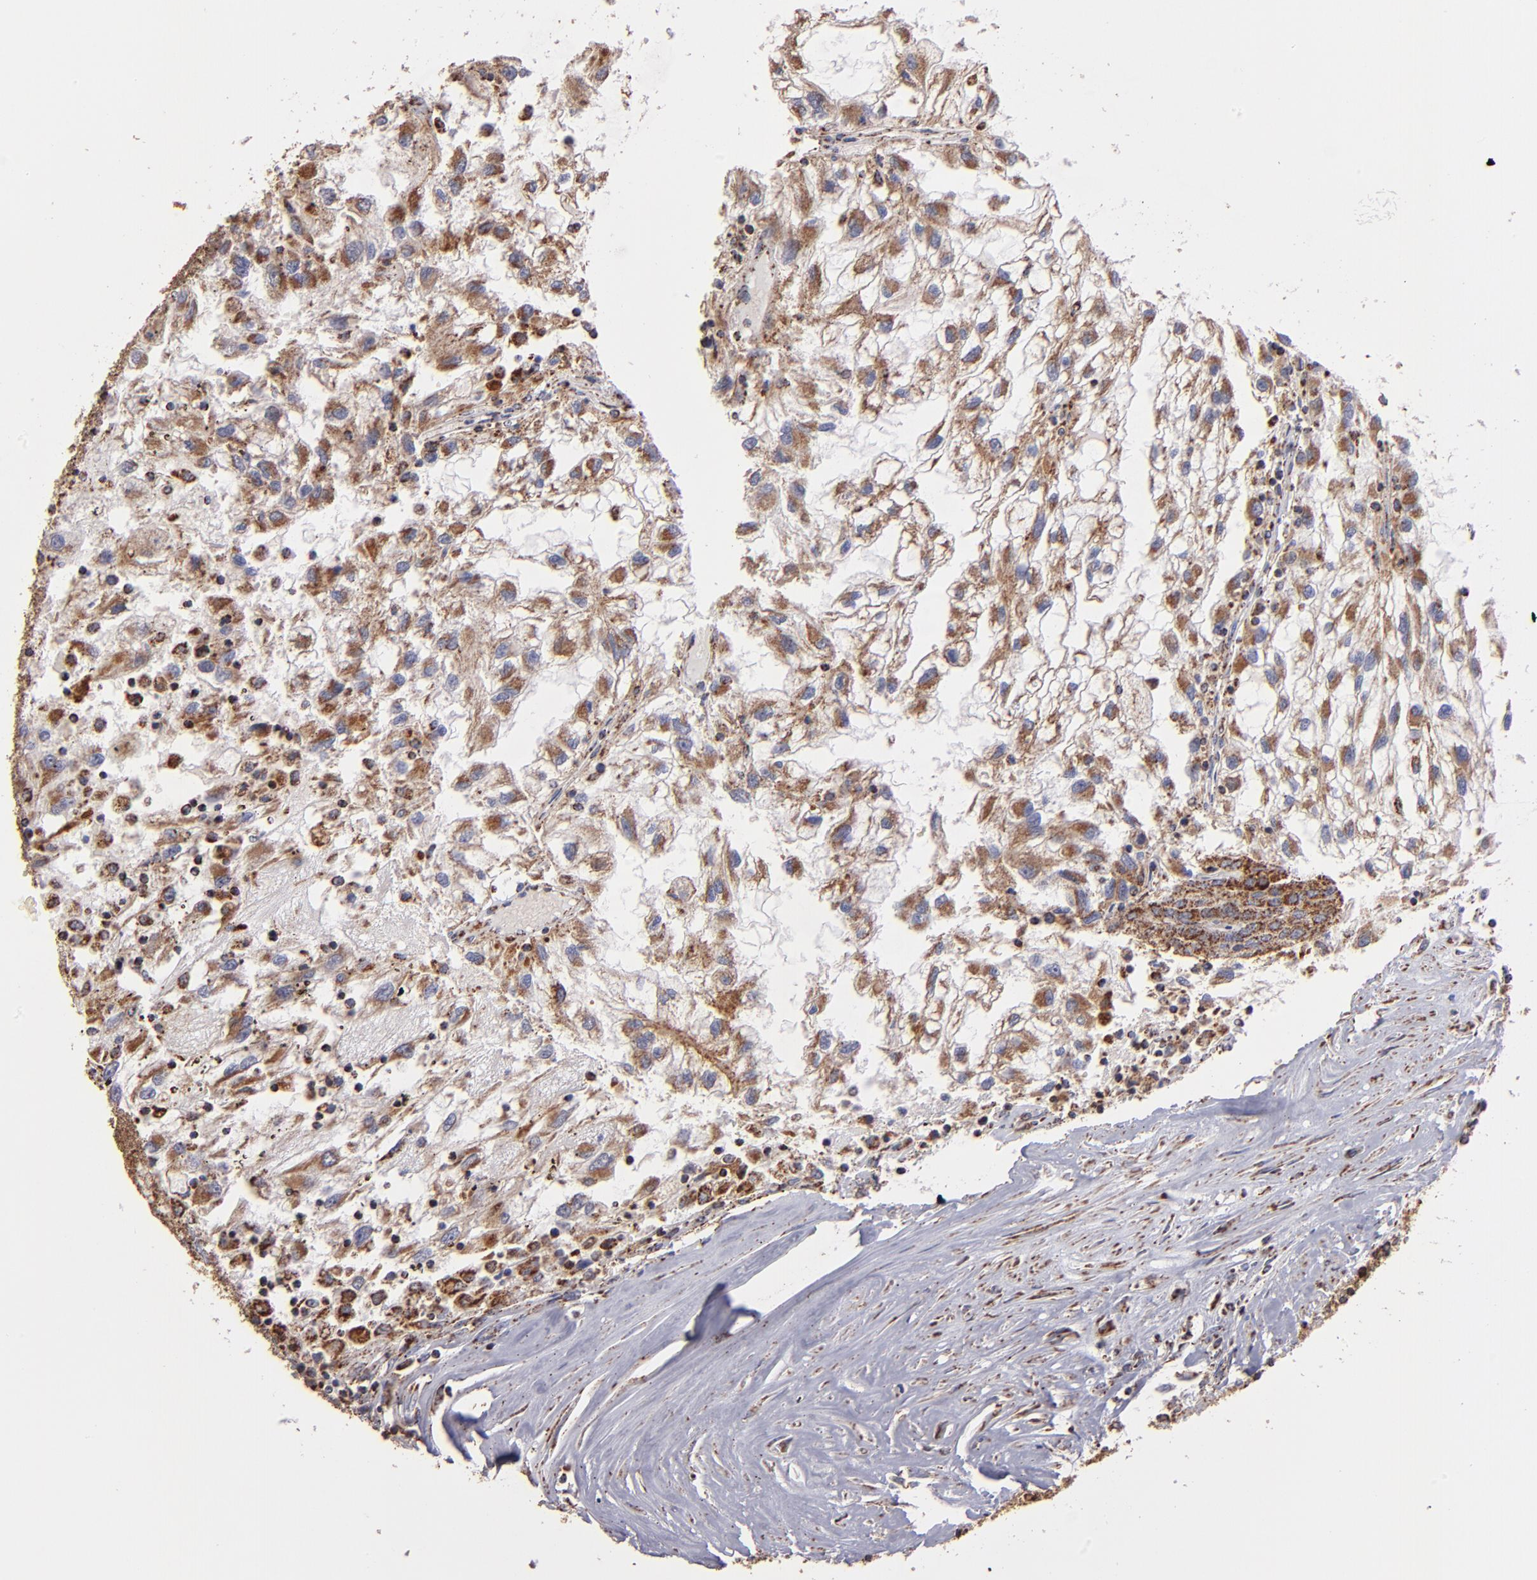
{"staining": {"intensity": "moderate", "quantity": ">75%", "location": "cytoplasmic/membranous"}, "tissue": "renal cancer", "cell_type": "Tumor cells", "image_type": "cancer", "snomed": [{"axis": "morphology", "description": "Normal tissue, NOS"}, {"axis": "morphology", "description": "Adenocarcinoma, NOS"}, {"axis": "topography", "description": "Kidney"}], "caption": "Moderate cytoplasmic/membranous positivity for a protein is identified in about >75% of tumor cells of renal adenocarcinoma using immunohistochemistry.", "gene": "DLST", "patient": {"sex": "male", "age": 71}}